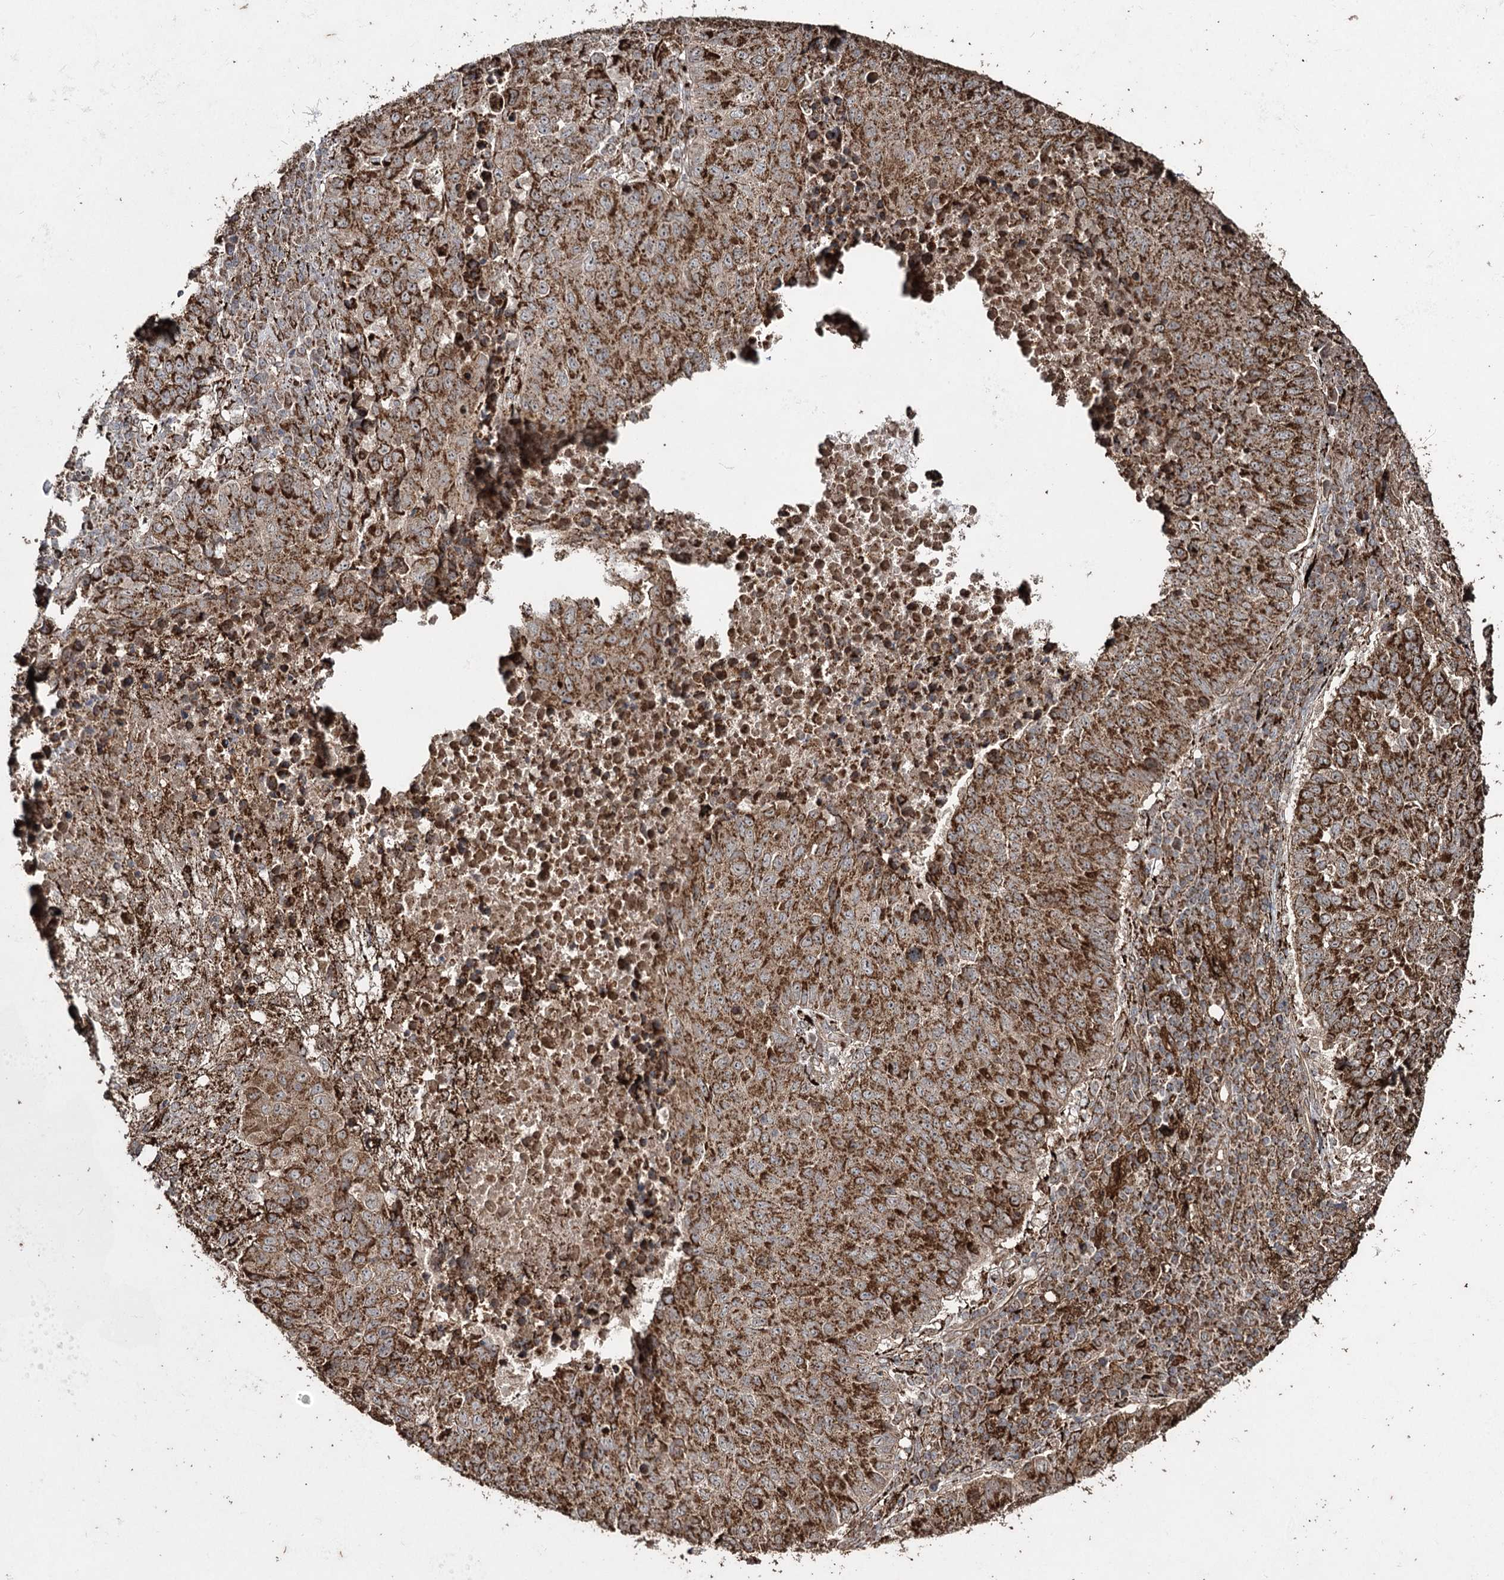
{"staining": {"intensity": "moderate", "quantity": ">75%", "location": "cytoplasmic/membranous"}, "tissue": "lung cancer", "cell_type": "Tumor cells", "image_type": "cancer", "snomed": [{"axis": "morphology", "description": "Squamous cell carcinoma, NOS"}, {"axis": "topography", "description": "Lung"}], "caption": "The micrograph exhibits staining of squamous cell carcinoma (lung), revealing moderate cytoplasmic/membranous protein positivity (brown color) within tumor cells. (Brightfield microscopy of DAB IHC at high magnification).", "gene": "SLF2", "patient": {"sex": "male", "age": 73}}